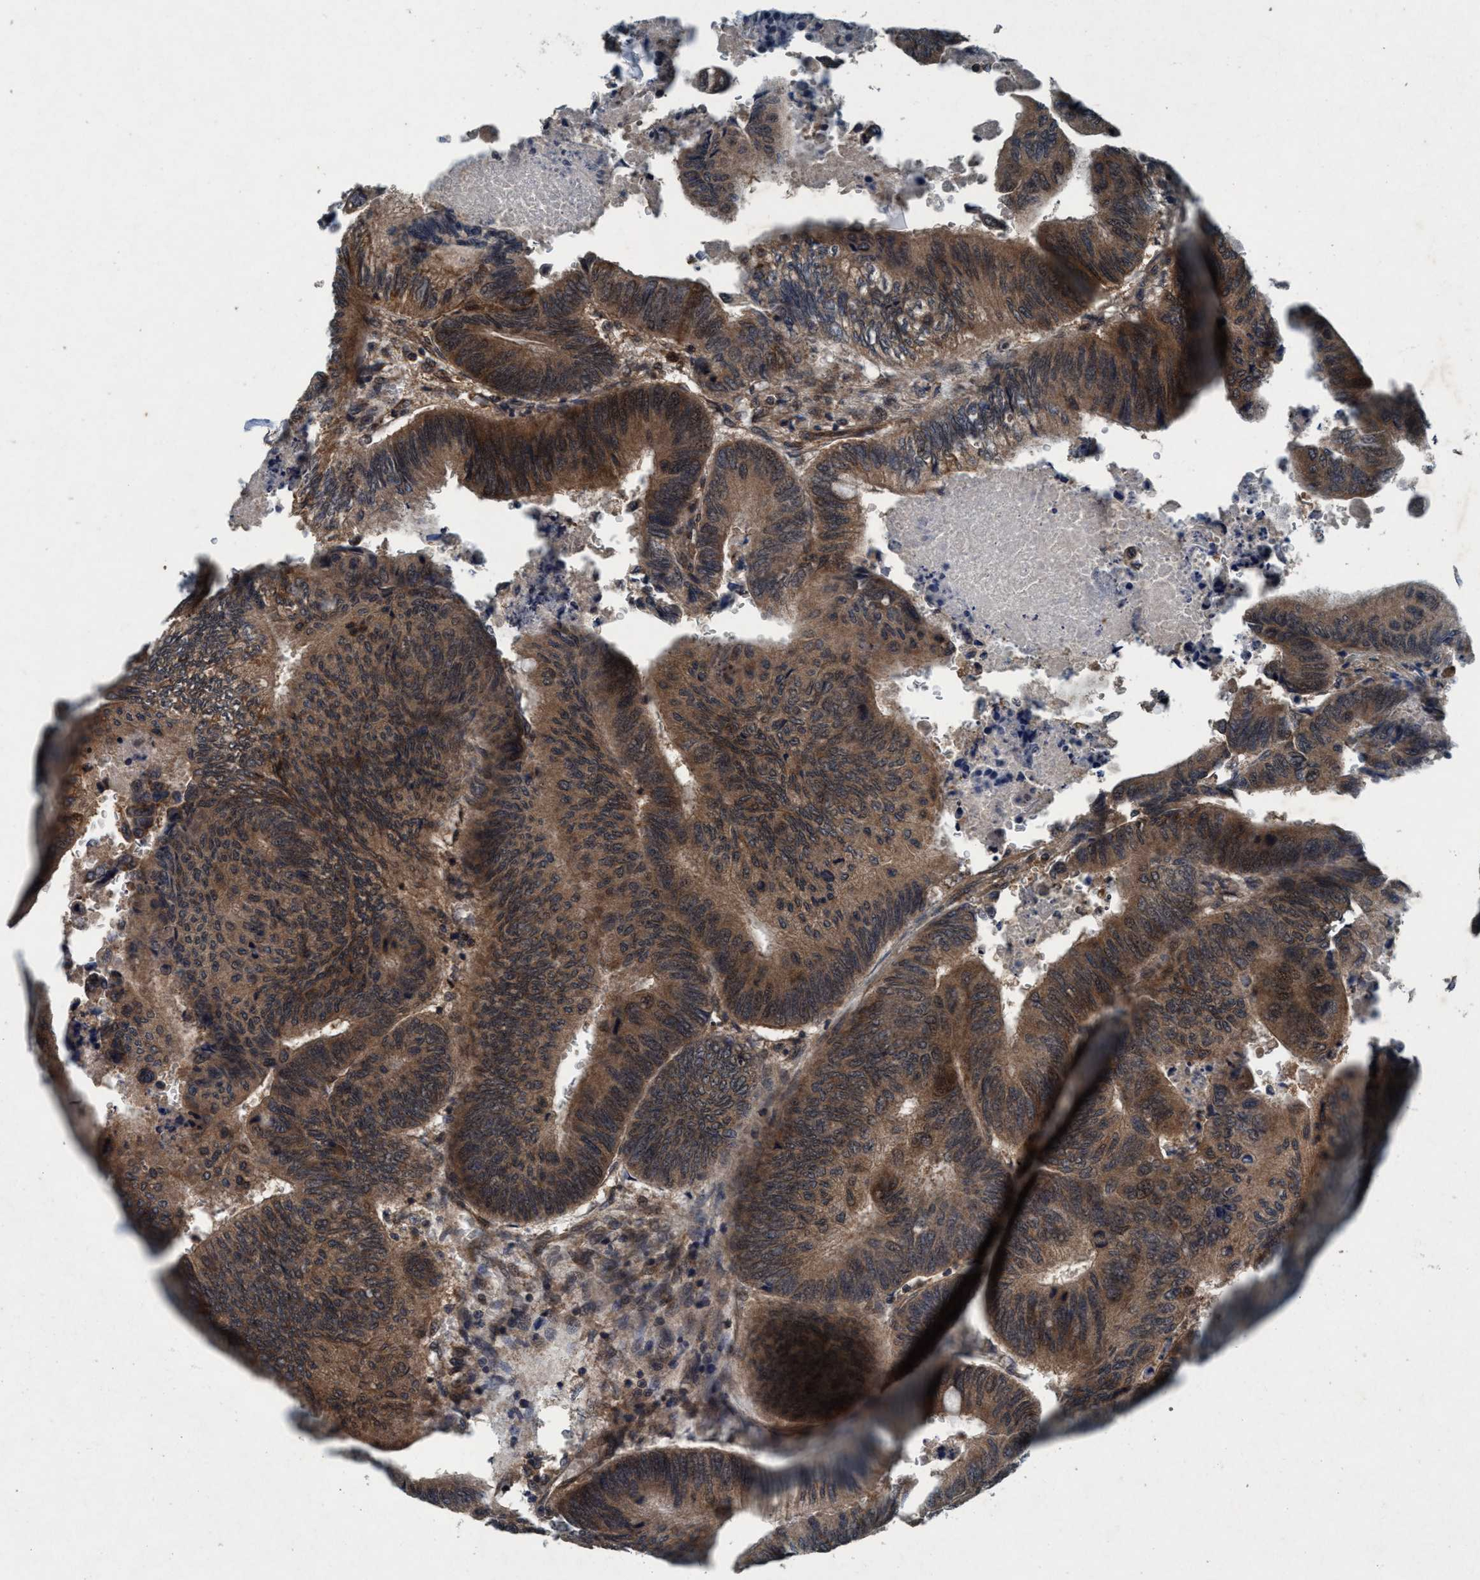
{"staining": {"intensity": "strong", "quantity": ">75%", "location": "cytoplasmic/membranous"}, "tissue": "colorectal cancer", "cell_type": "Tumor cells", "image_type": "cancer", "snomed": [{"axis": "morphology", "description": "Normal tissue, NOS"}, {"axis": "morphology", "description": "Adenocarcinoma, NOS"}, {"axis": "topography", "description": "Rectum"}, {"axis": "topography", "description": "Peripheral nerve tissue"}], "caption": "An IHC image of tumor tissue is shown. Protein staining in brown shows strong cytoplasmic/membranous positivity in colorectal cancer within tumor cells.", "gene": "AKT1S1", "patient": {"sex": "male", "age": 92}}